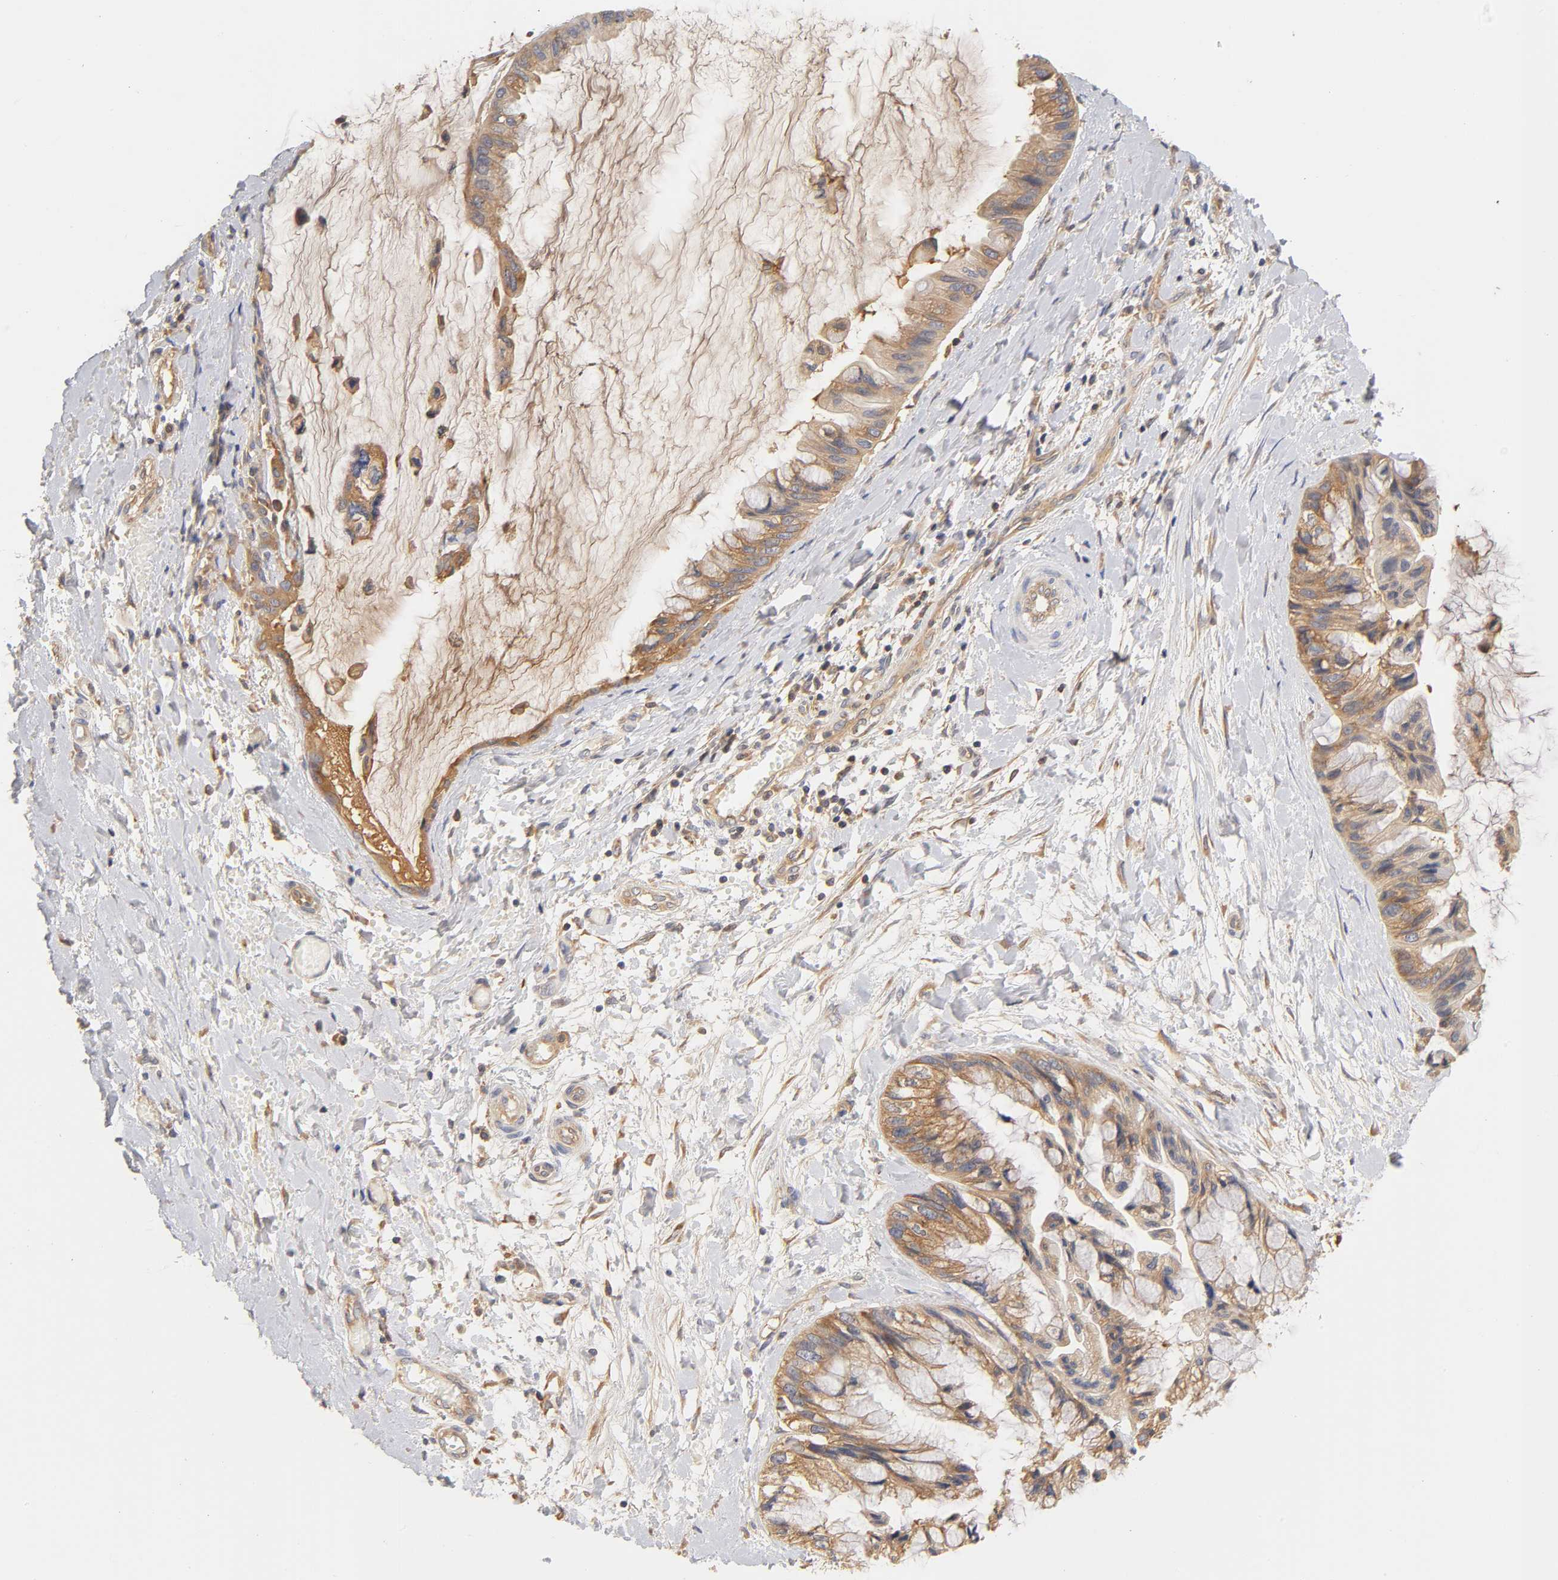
{"staining": {"intensity": "moderate", "quantity": ">75%", "location": "cytoplasmic/membranous"}, "tissue": "ovarian cancer", "cell_type": "Tumor cells", "image_type": "cancer", "snomed": [{"axis": "morphology", "description": "Cystadenocarcinoma, mucinous, NOS"}, {"axis": "topography", "description": "Ovary"}], "caption": "Immunohistochemical staining of human ovarian mucinous cystadenocarcinoma shows medium levels of moderate cytoplasmic/membranous protein staining in approximately >75% of tumor cells. The protein of interest is stained brown, and the nuclei are stained in blue (DAB (3,3'-diaminobenzidine) IHC with brightfield microscopy, high magnification).", "gene": "RPS29", "patient": {"sex": "female", "age": 39}}